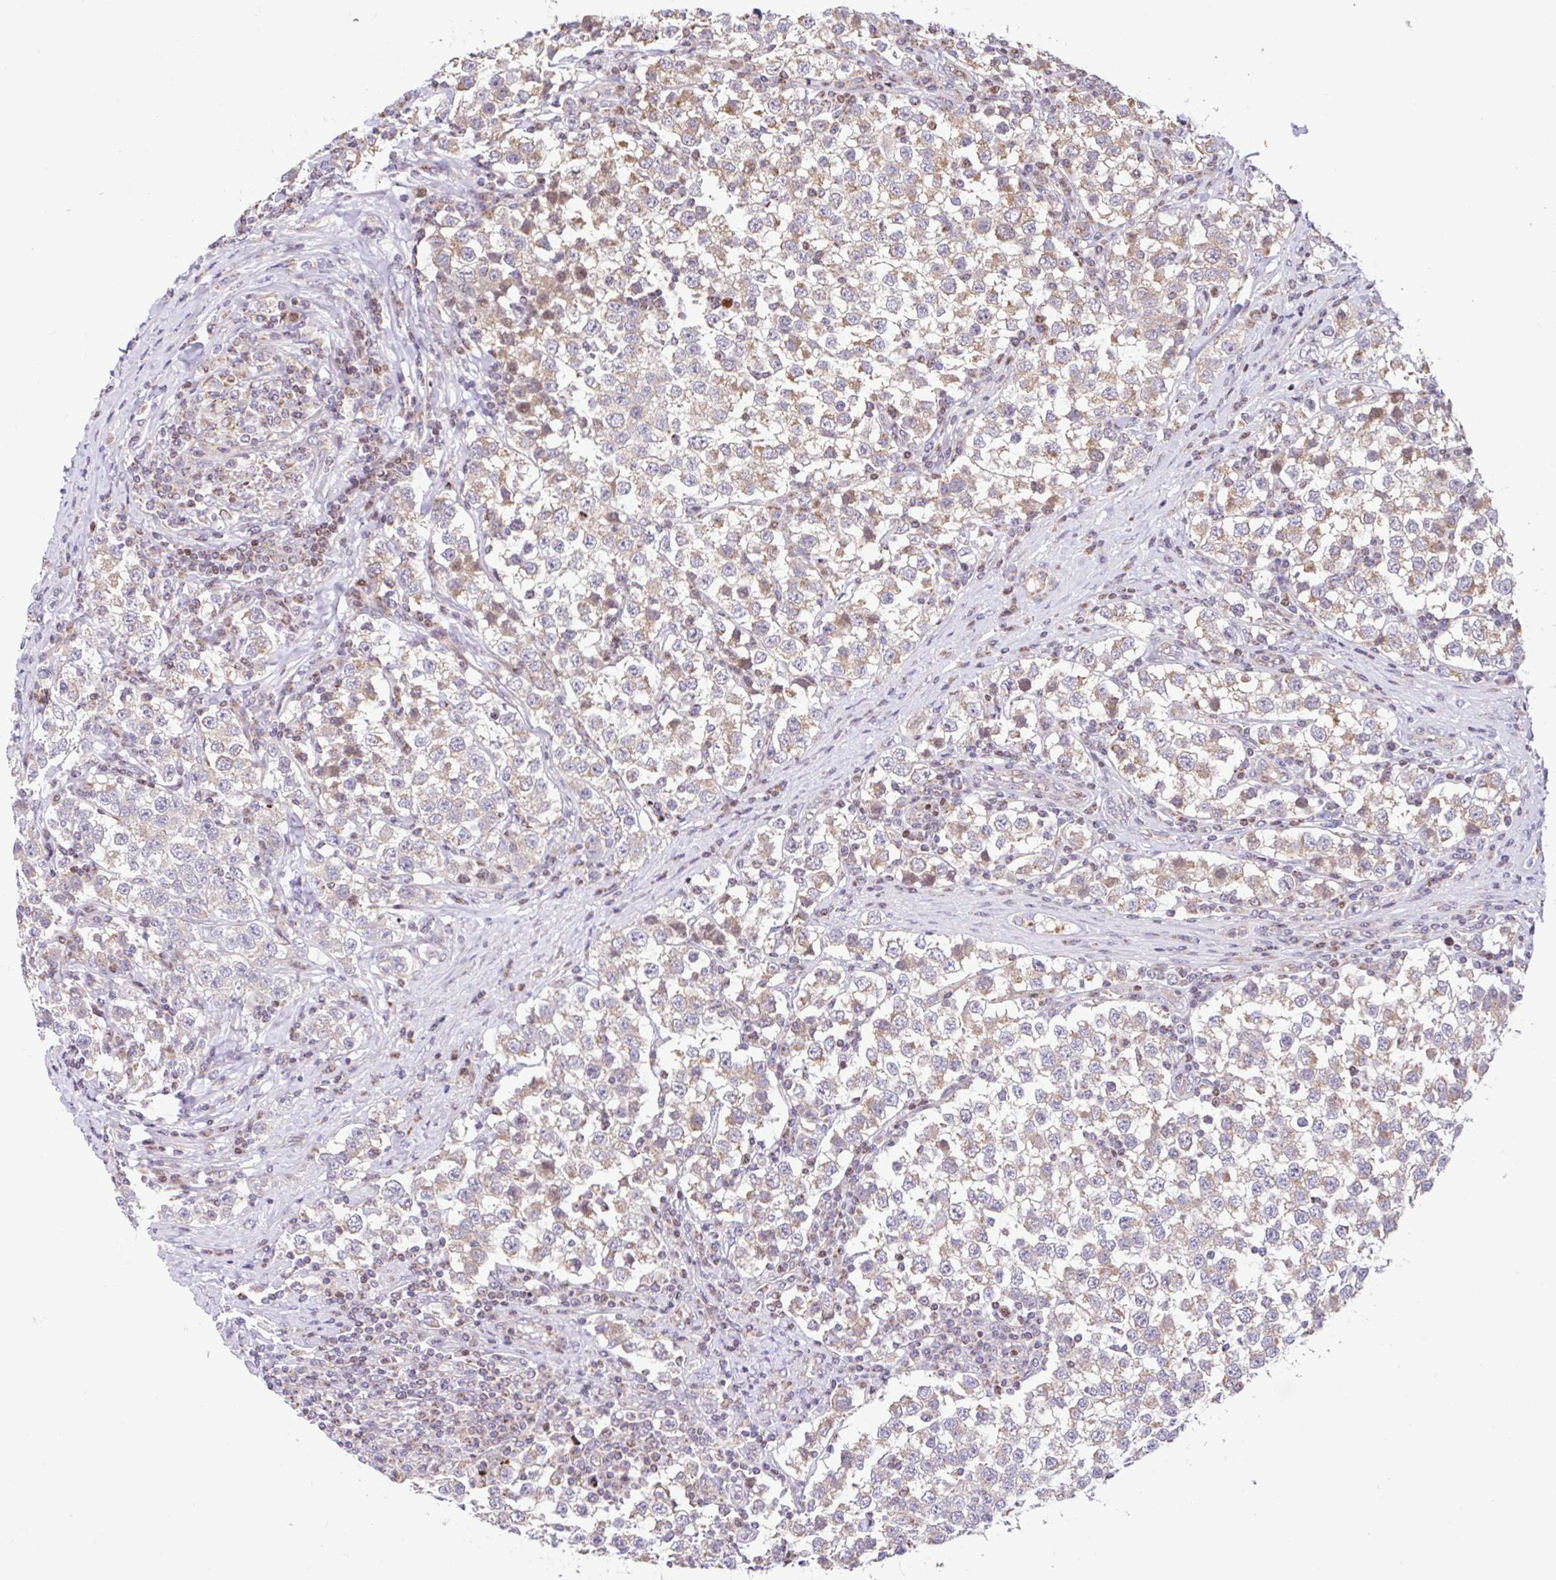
{"staining": {"intensity": "weak", "quantity": ">75%", "location": "cytoplasmic/membranous"}, "tissue": "testis cancer", "cell_type": "Tumor cells", "image_type": "cancer", "snomed": [{"axis": "morphology", "description": "Seminoma, NOS"}, {"axis": "topography", "description": "Testis"}], "caption": "A low amount of weak cytoplasmic/membranous staining is seen in about >75% of tumor cells in testis seminoma tissue.", "gene": "FIGNL1", "patient": {"sex": "male", "age": 34}}